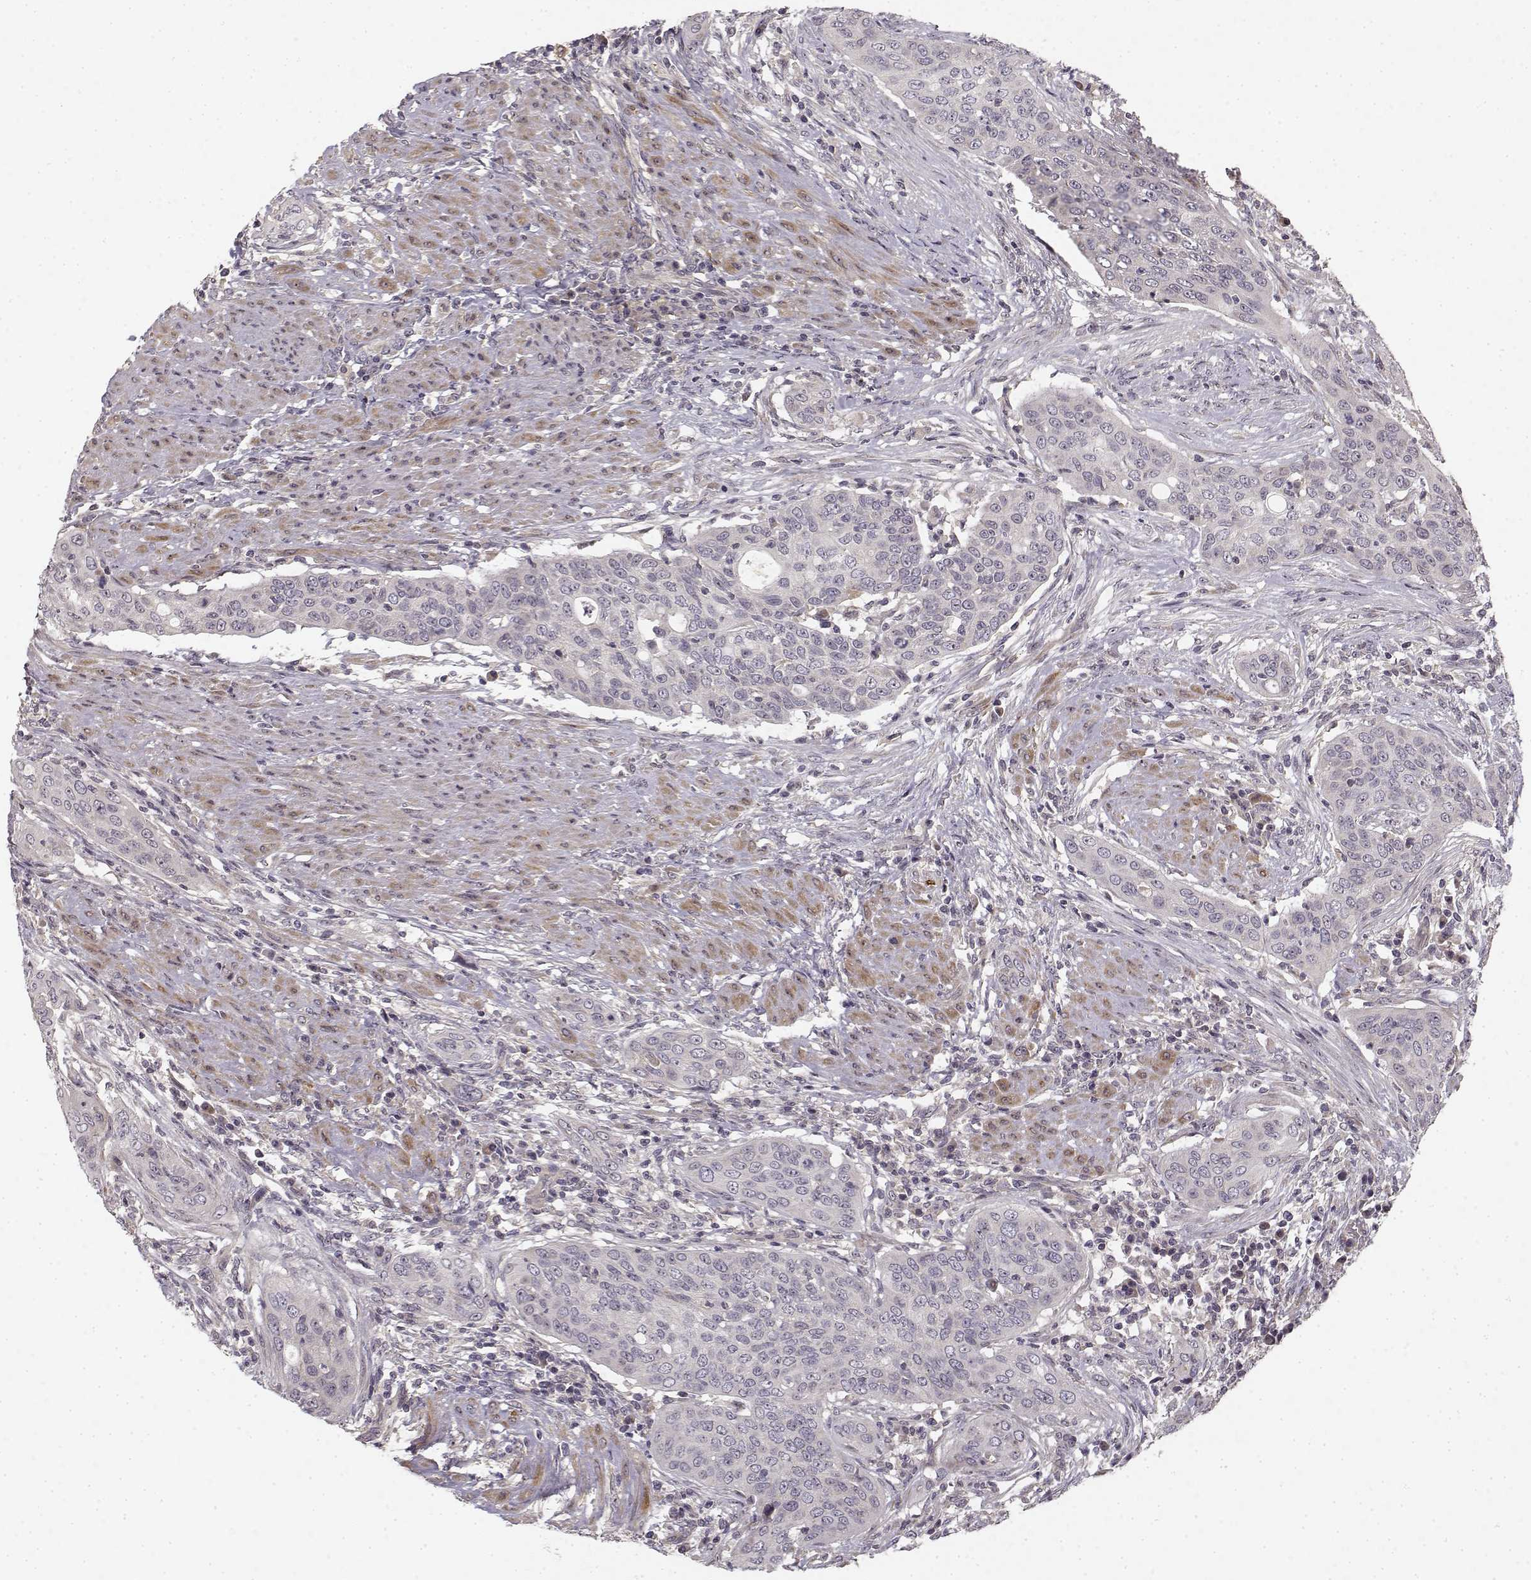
{"staining": {"intensity": "negative", "quantity": "none", "location": "none"}, "tissue": "urothelial cancer", "cell_type": "Tumor cells", "image_type": "cancer", "snomed": [{"axis": "morphology", "description": "Urothelial carcinoma, High grade"}, {"axis": "topography", "description": "Urinary bladder"}], "caption": "The image reveals no staining of tumor cells in urothelial carcinoma (high-grade).", "gene": "MED12L", "patient": {"sex": "male", "age": 82}}